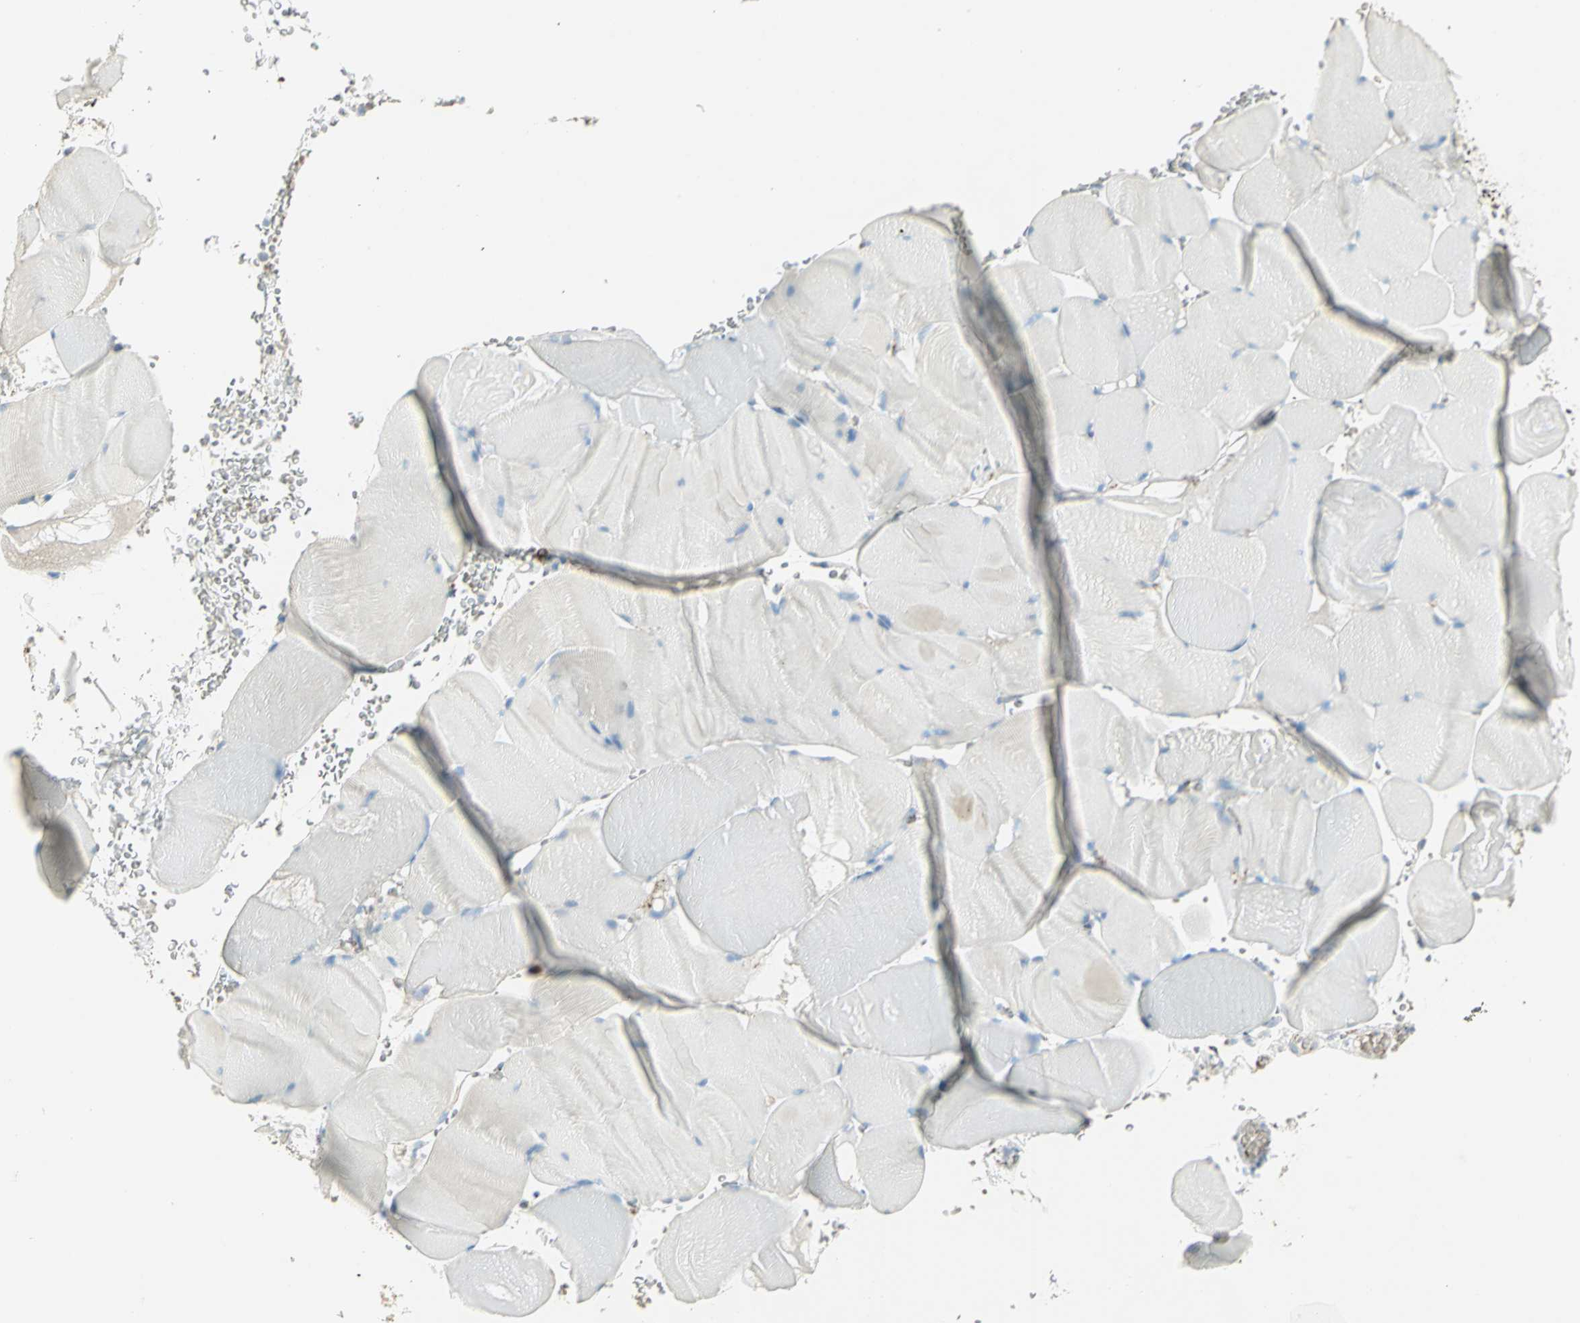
{"staining": {"intensity": "moderate", "quantity": "25%-75%", "location": "cytoplasmic/membranous"}, "tissue": "skeletal muscle", "cell_type": "Myocytes", "image_type": "normal", "snomed": [{"axis": "morphology", "description": "Normal tissue, NOS"}, {"axis": "topography", "description": "Skeletal muscle"}], "caption": "A high-resolution histopathology image shows IHC staining of normal skeletal muscle, which displays moderate cytoplasmic/membranous staining in about 25%-75% of myocytes.", "gene": "ARSA", "patient": {"sex": "male", "age": 62}}